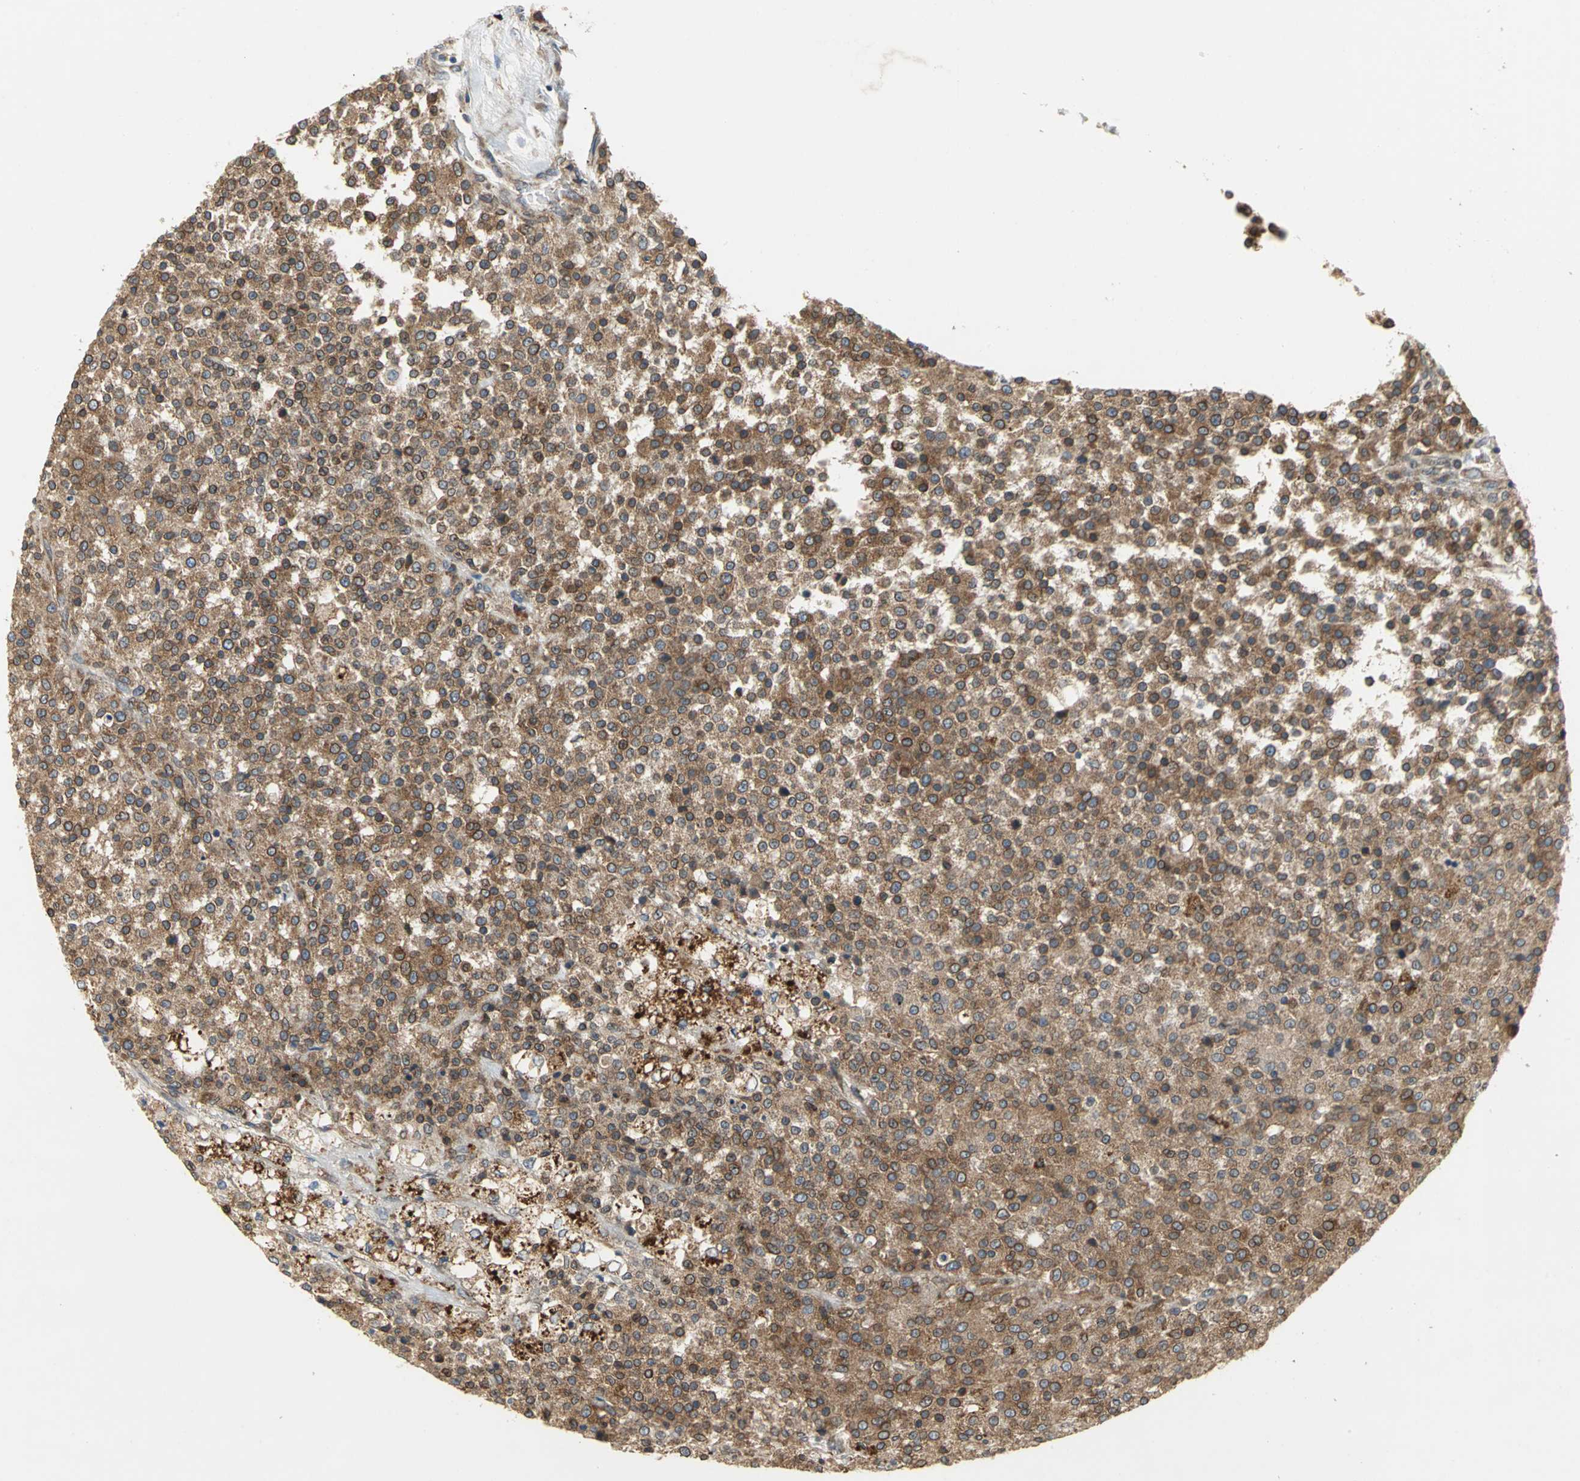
{"staining": {"intensity": "moderate", "quantity": ">75%", "location": "cytoplasmic/membranous"}, "tissue": "testis cancer", "cell_type": "Tumor cells", "image_type": "cancer", "snomed": [{"axis": "morphology", "description": "Seminoma, NOS"}, {"axis": "topography", "description": "Testis"}], "caption": "DAB immunohistochemical staining of testis cancer exhibits moderate cytoplasmic/membranous protein expression in about >75% of tumor cells. The staining was performed using DAB (3,3'-diaminobenzidine), with brown indicating positive protein expression. Nuclei are stained blue with hematoxylin.", "gene": "SYVN1", "patient": {"sex": "male", "age": 59}}